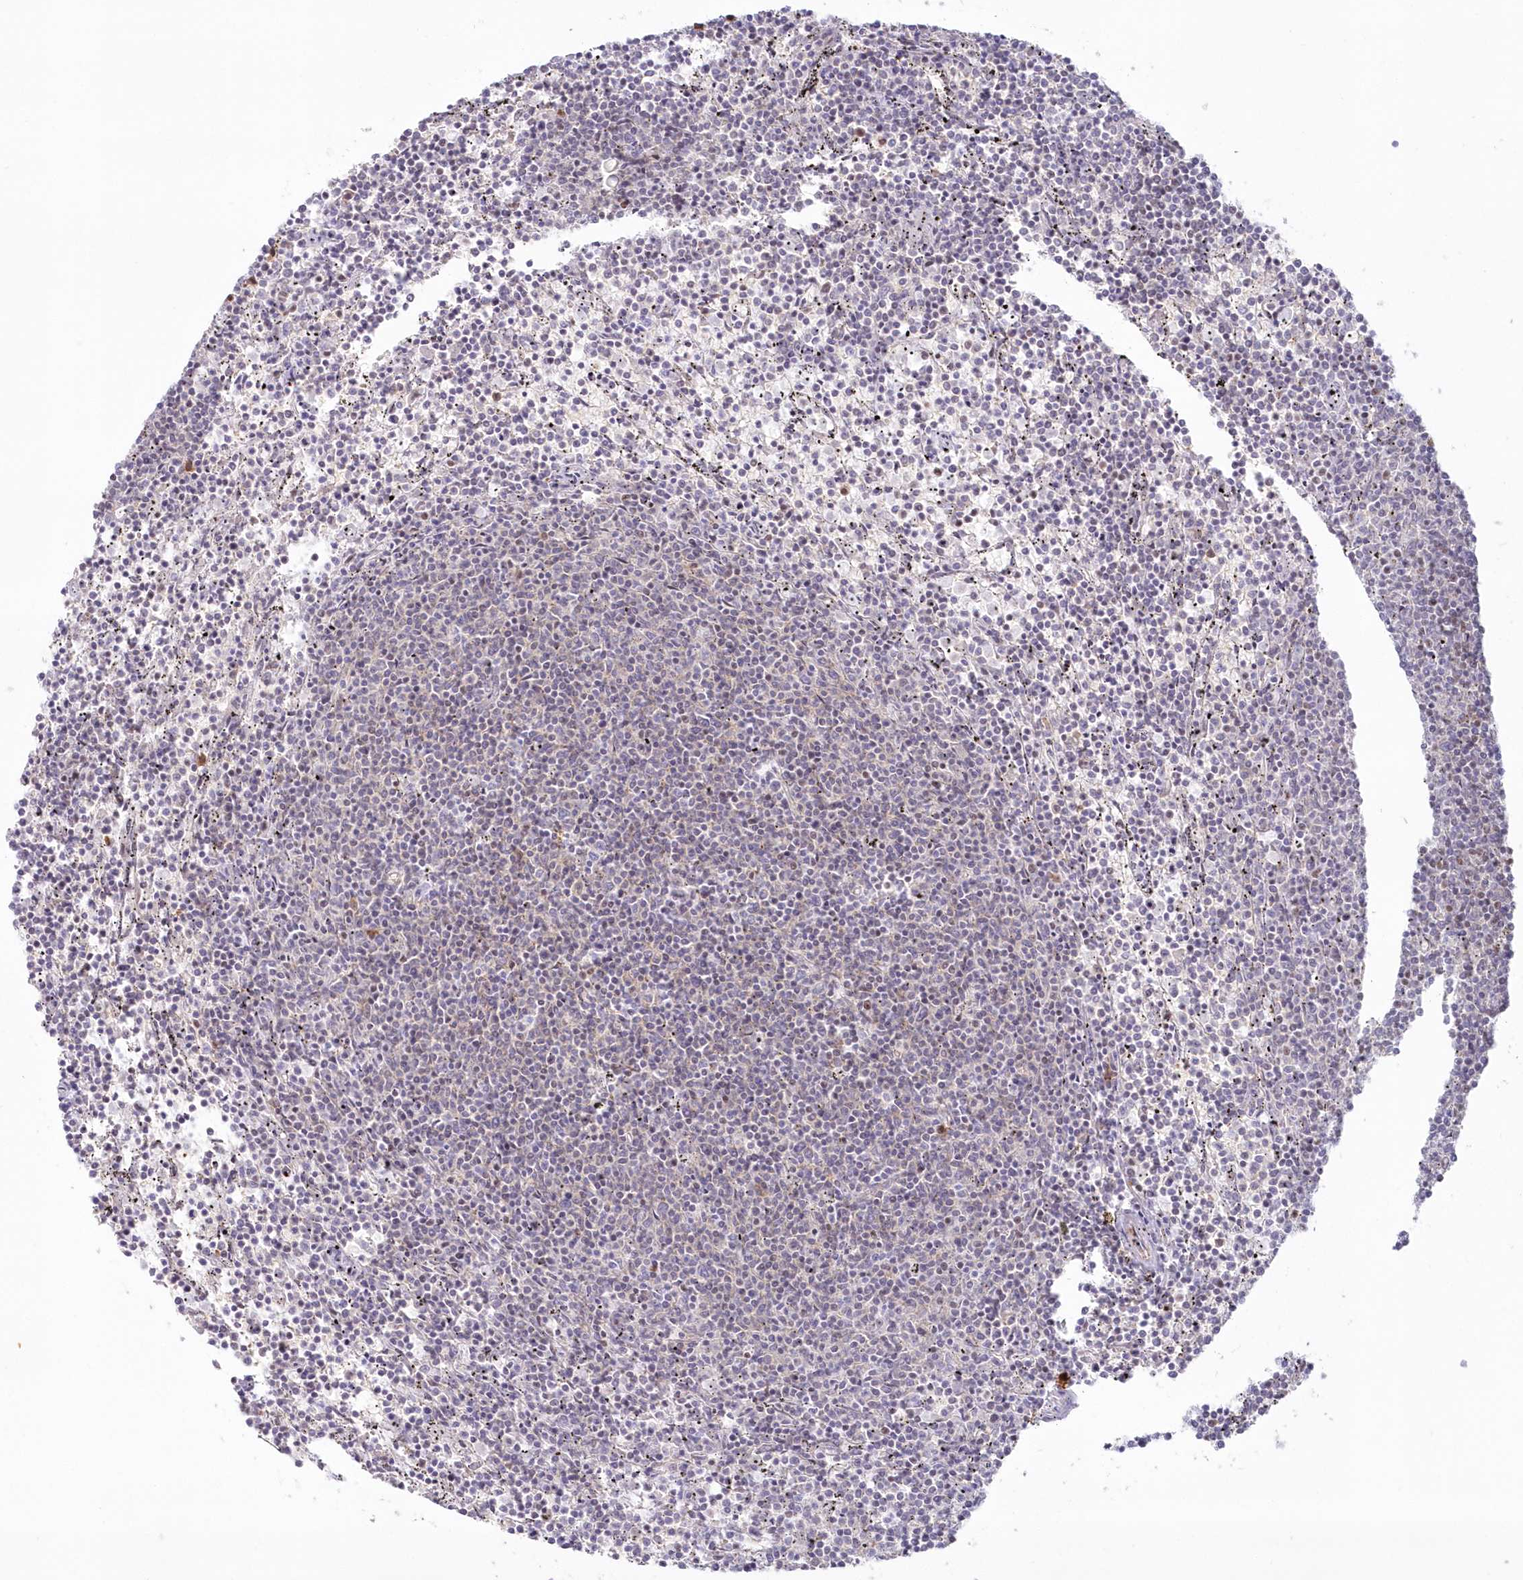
{"staining": {"intensity": "negative", "quantity": "none", "location": "none"}, "tissue": "lymphoma", "cell_type": "Tumor cells", "image_type": "cancer", "snomed": [{"axis": "morphology", "description": "Malignant lymphoma, non-Hodgkin's type, Low grade"}, {"axis": "topography", "description": "Spleen"}], "caption": "A high-resolution histopathology image shows immunohistochemistry staining of malignant lymphoma, non-Hodgkin's type (low-grade), which reveals no significant expression in tumor cells.", "gene": "DDX46", "patient": {"sex": "female", "age": 50}}